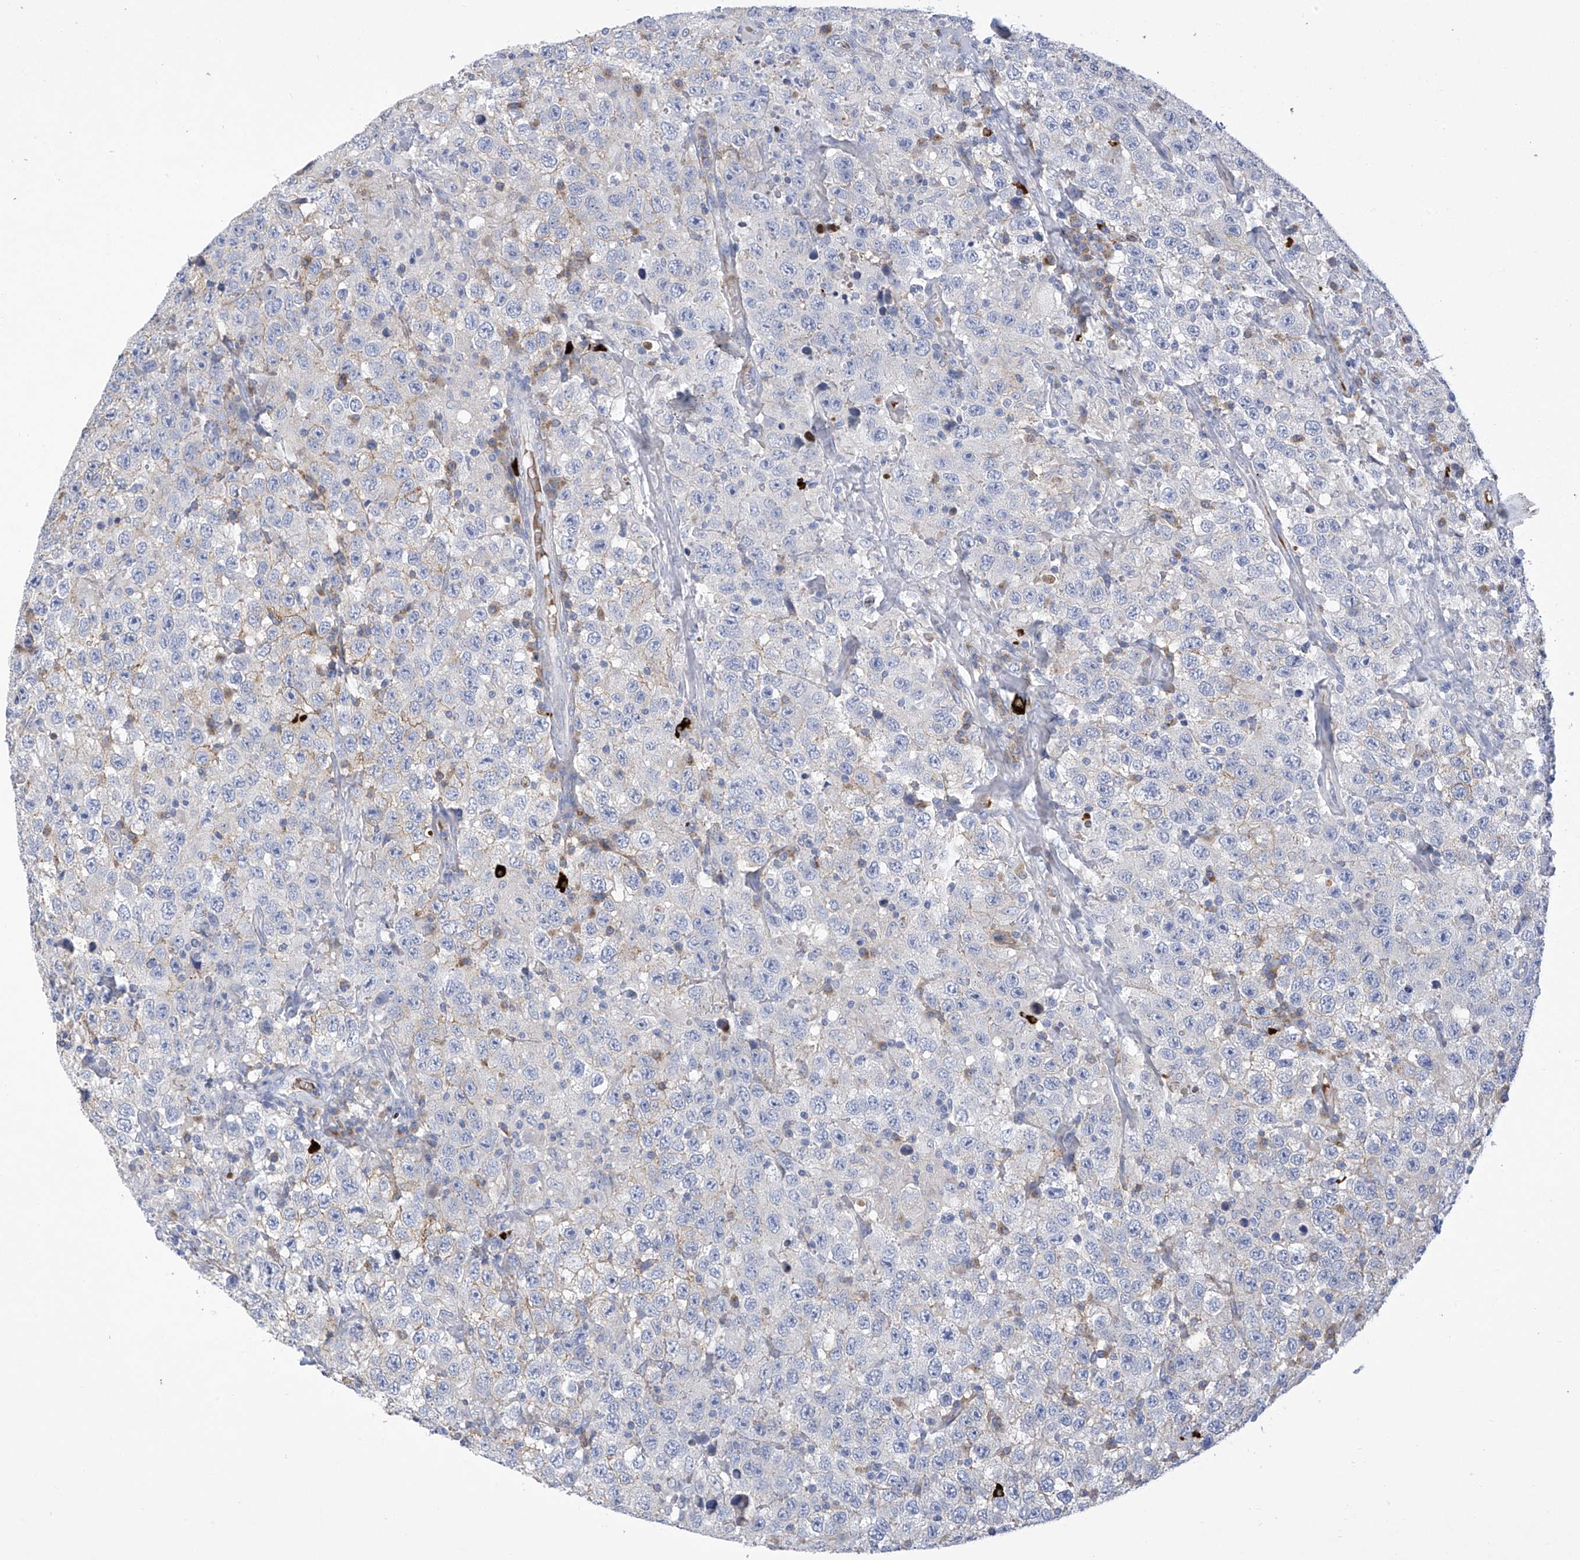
{"staining": {"intensity": "negative", "quantity": "none", "location": "none"}, "tissue": "testis cancer", "cell_type": "Tumor cells", "image_type": "cancer", "snomed": [{"axis": "morphology", "description": "Seminoma, NOS"}, {"axis": "topography", "description": "Testis"}], "caption": "Testis seminoma was stained to show a protein in brown. There is no significant expression in tumor cells.", "gene": "SLCO4A1", "patient": {"sex": "male", "age": 41}}